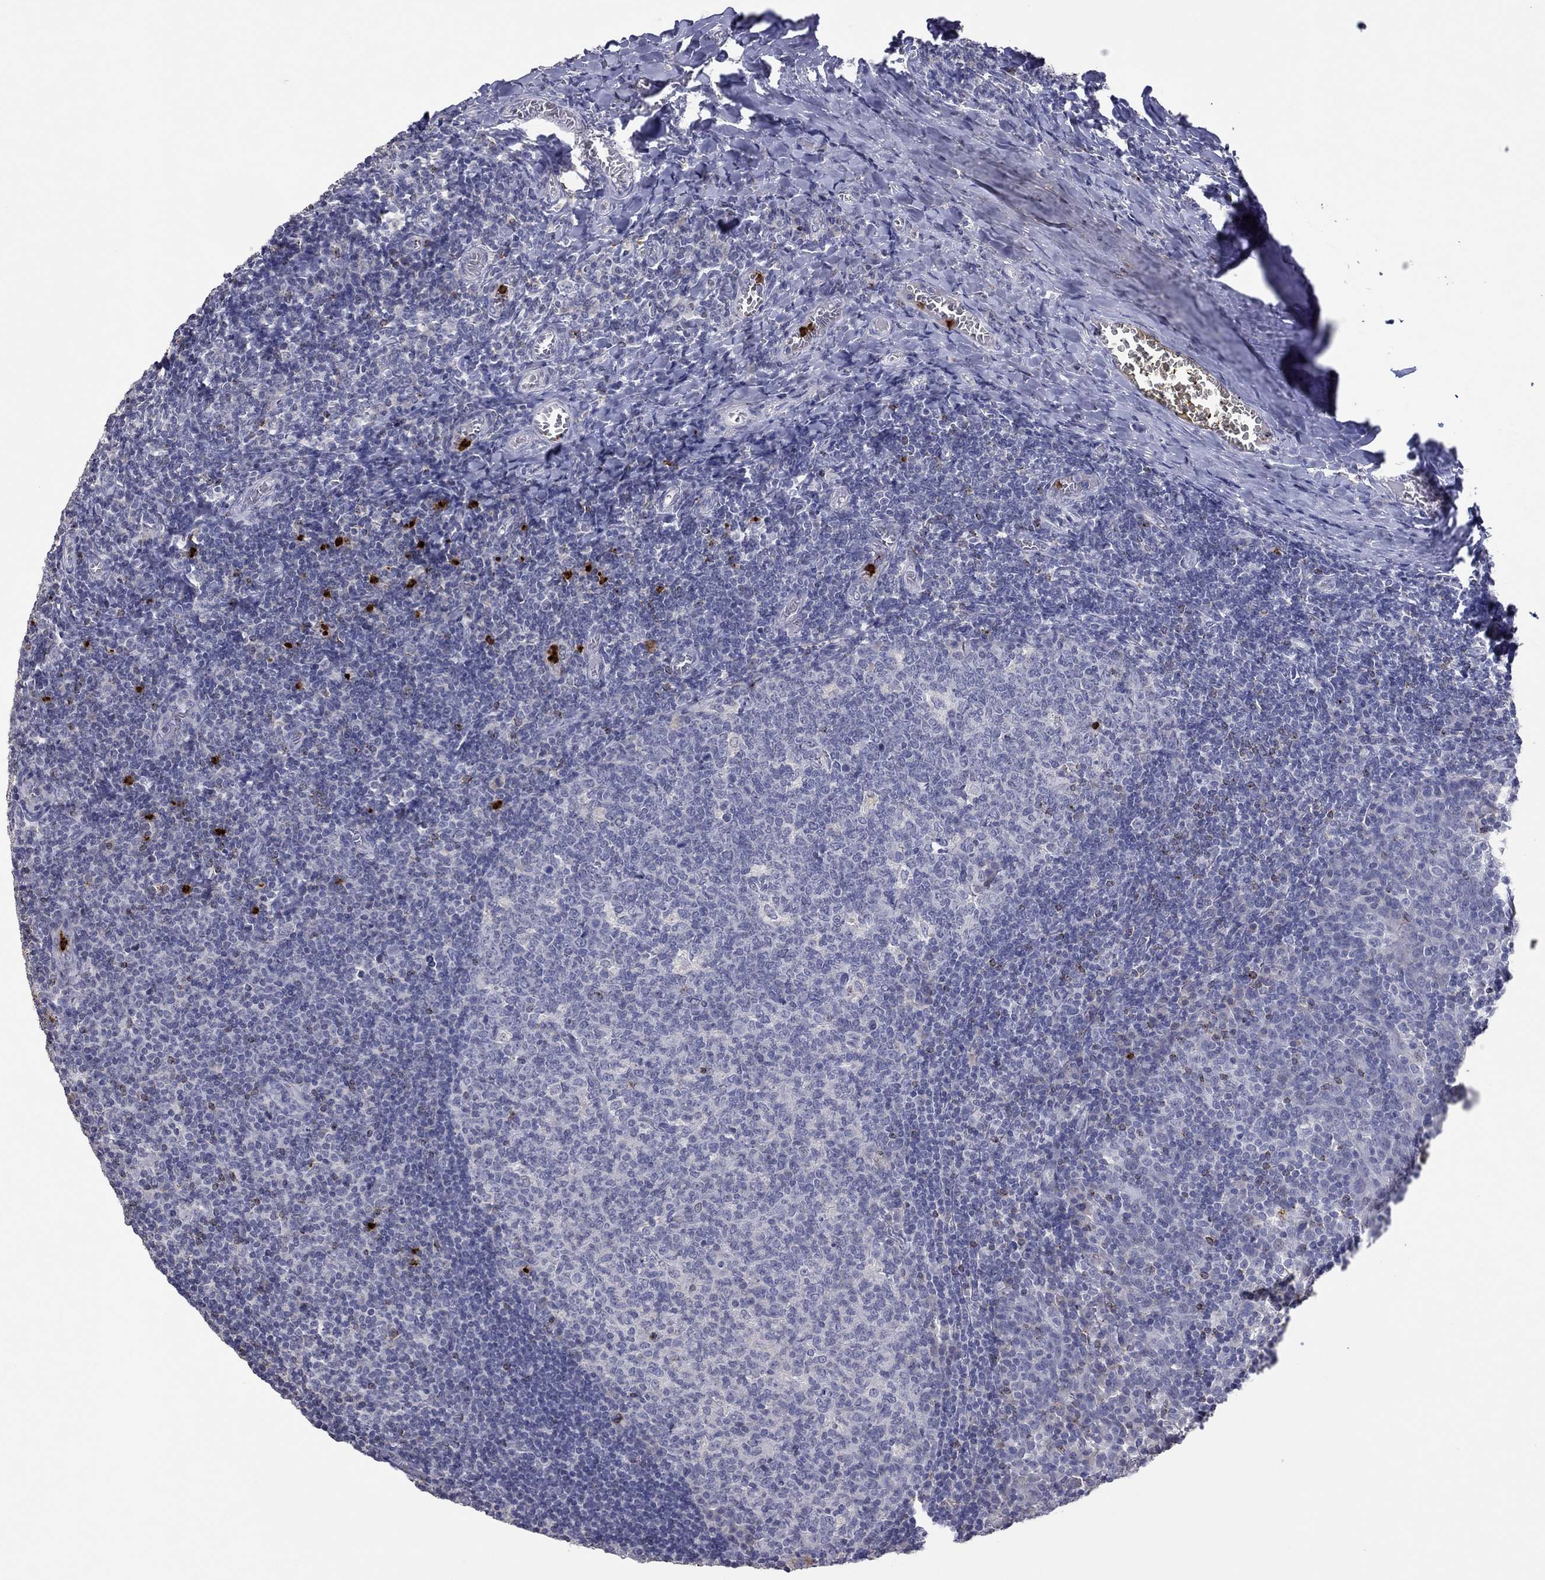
{"staining": {"intensity": "negative", "quantity": "none", "location": "none"}, "tissue": "tonsil", "cell_type": "Germinal center cells", "image_type": "normal", "snomed": [{"axis": "morphology", "description": "Normal tissue, NOS"}, {"axis": "topography", "description": "Tonsil"}], "caption": "Germinal center cells show no significant staining in unremarkable tonsil.", "gene": "CCL5", "patient": {"sex": "female", "age": 13}}